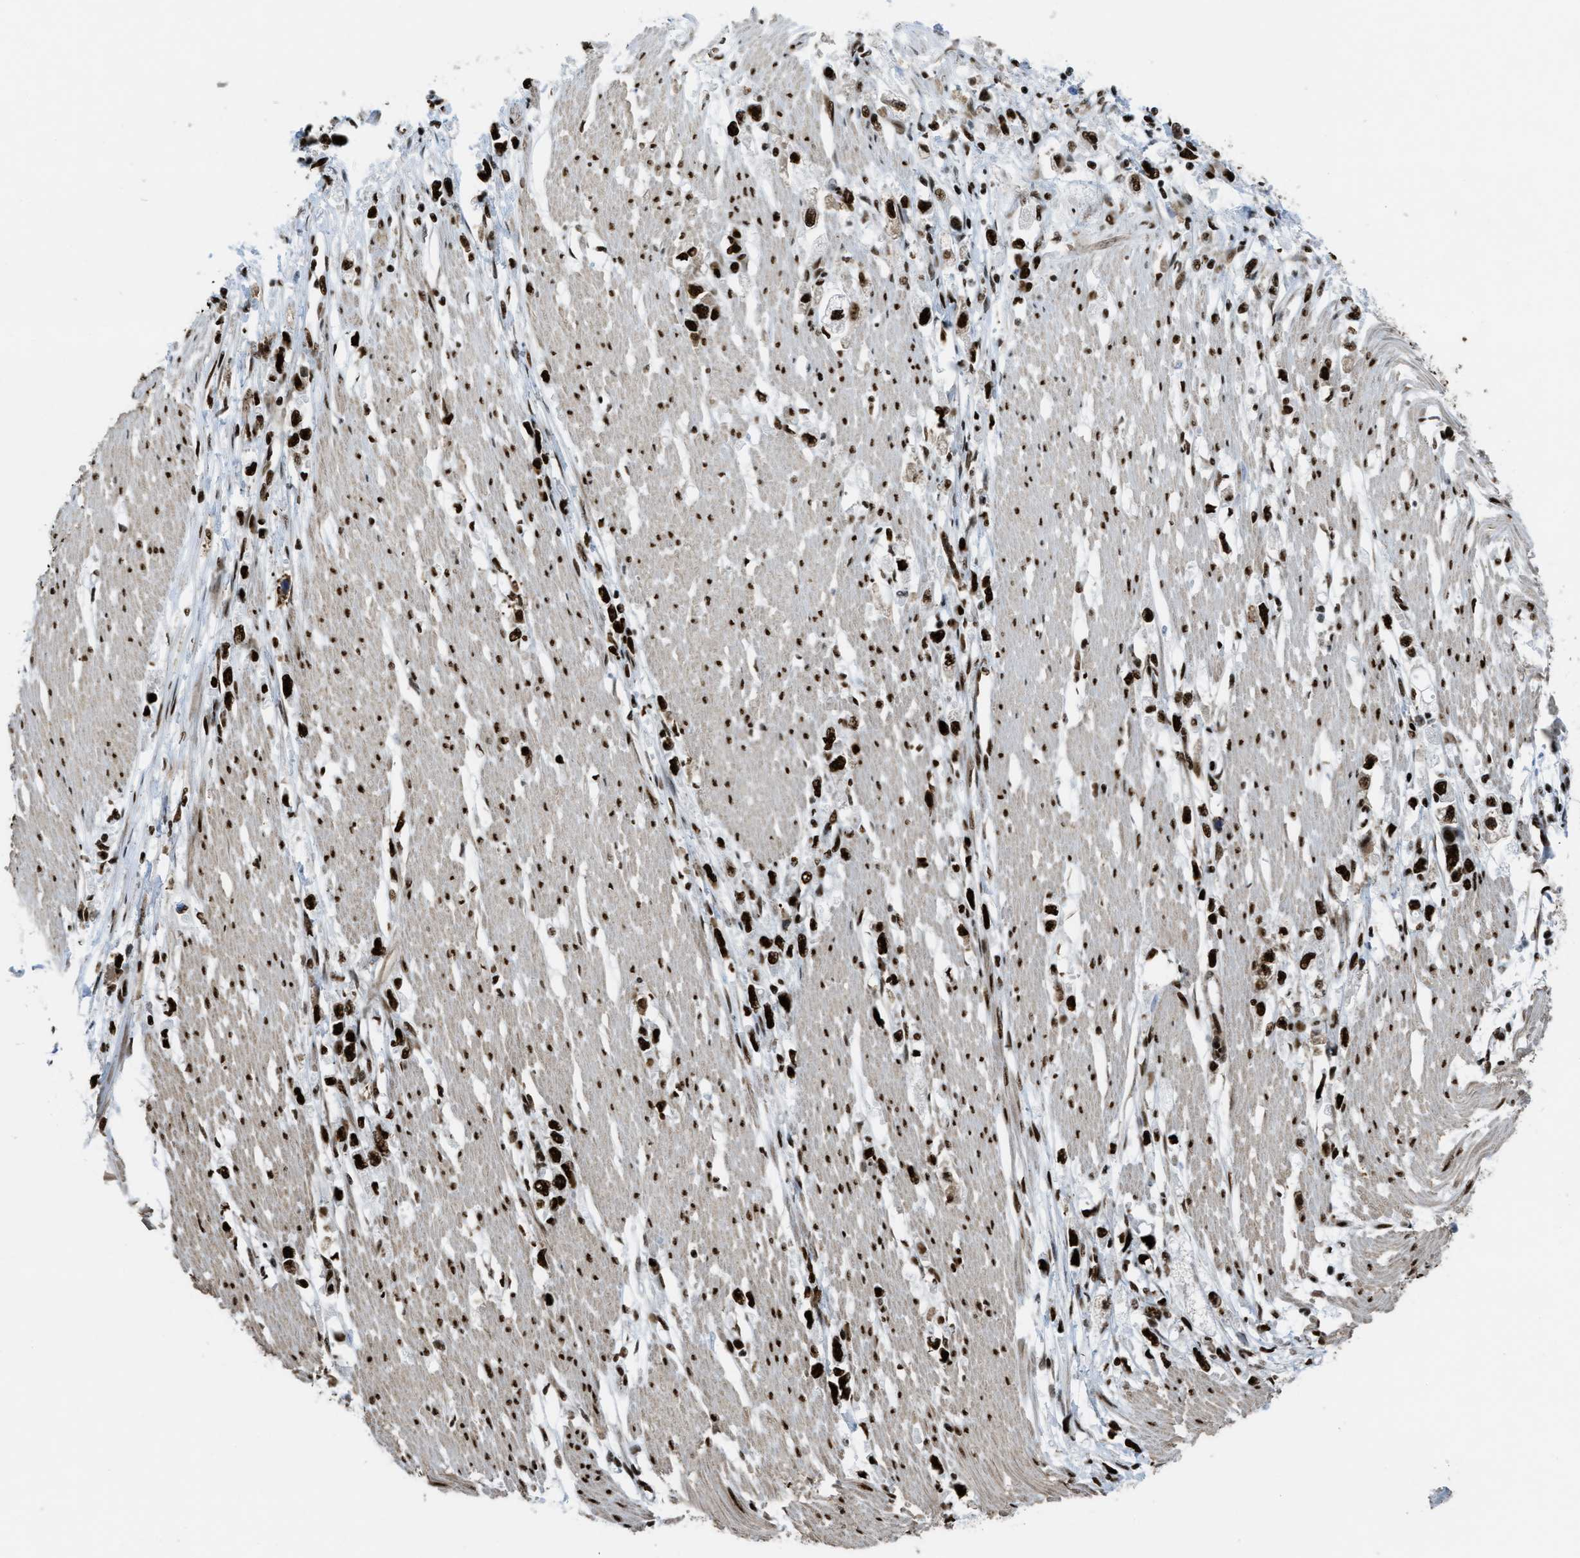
{"staining": {"intensity": "strong", "quantity": ">75%", "location": "nuclear"}, "tissue": "stomach cancer", "cell_type": "Tumor cells", "image_type": "cancer", "snomed": [{"axis": "morphology", "description": "Adenocarcinoma, NOS"}, {"axis": "topography", "description": "Stomach"}], "caption": "DAB (3,3'-diaminobenzidine) immunohistochemical staining of stomach cancer shows strong nuclear protein expression in approximately >75% of tumor cells.", "gene": "ZNF207", "patient": {"sex": "female", "age": 59}}